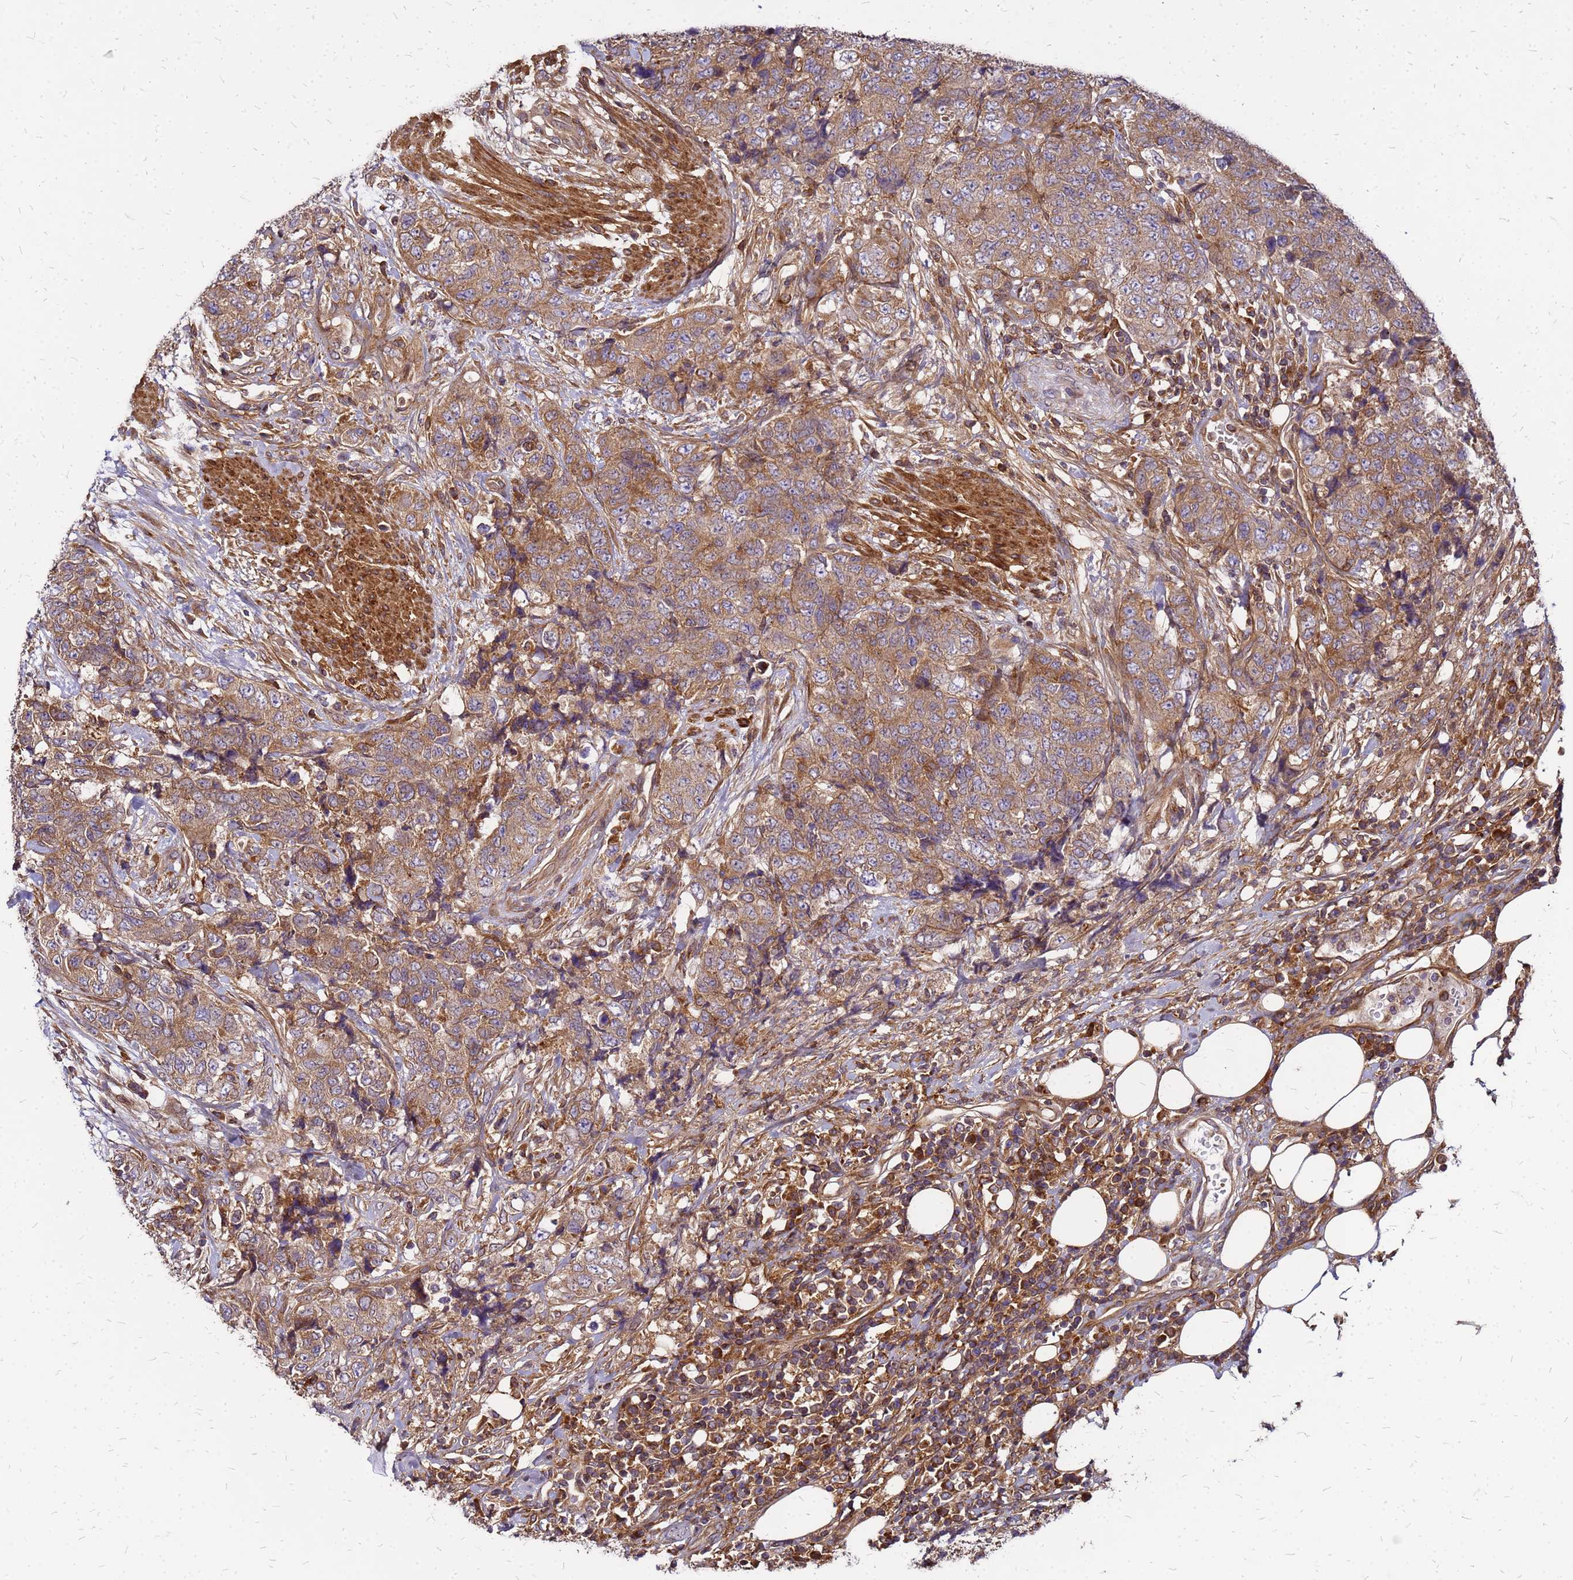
{"staining": {"intensity": "moderate", "quantity": ">75%", "location": "cytoplasmic/membranous"}, "tissue": "urothelial cancer", "cell_type": "Tumor cells", "image_type": "cancer", "snomed": [{"axis": "morphology", "description": "Urothelial carcinoma, High grade"}, {"axis": "topography", "description": "Urinary bladder"}], "caption": "Immunohistochemistry (IHC) image of neoplastic tissue: human urothelial cancer stained using immunohistochemistry (IHC) demonstrates medium levels of moderate protein expression localized specifically in the cytoplasmic/membranous of tumor cells, appearing as a cytoplasmic/membranous brown color.", "gene": "CYBC1", "patient": {"sex": "female", "age": 78}}